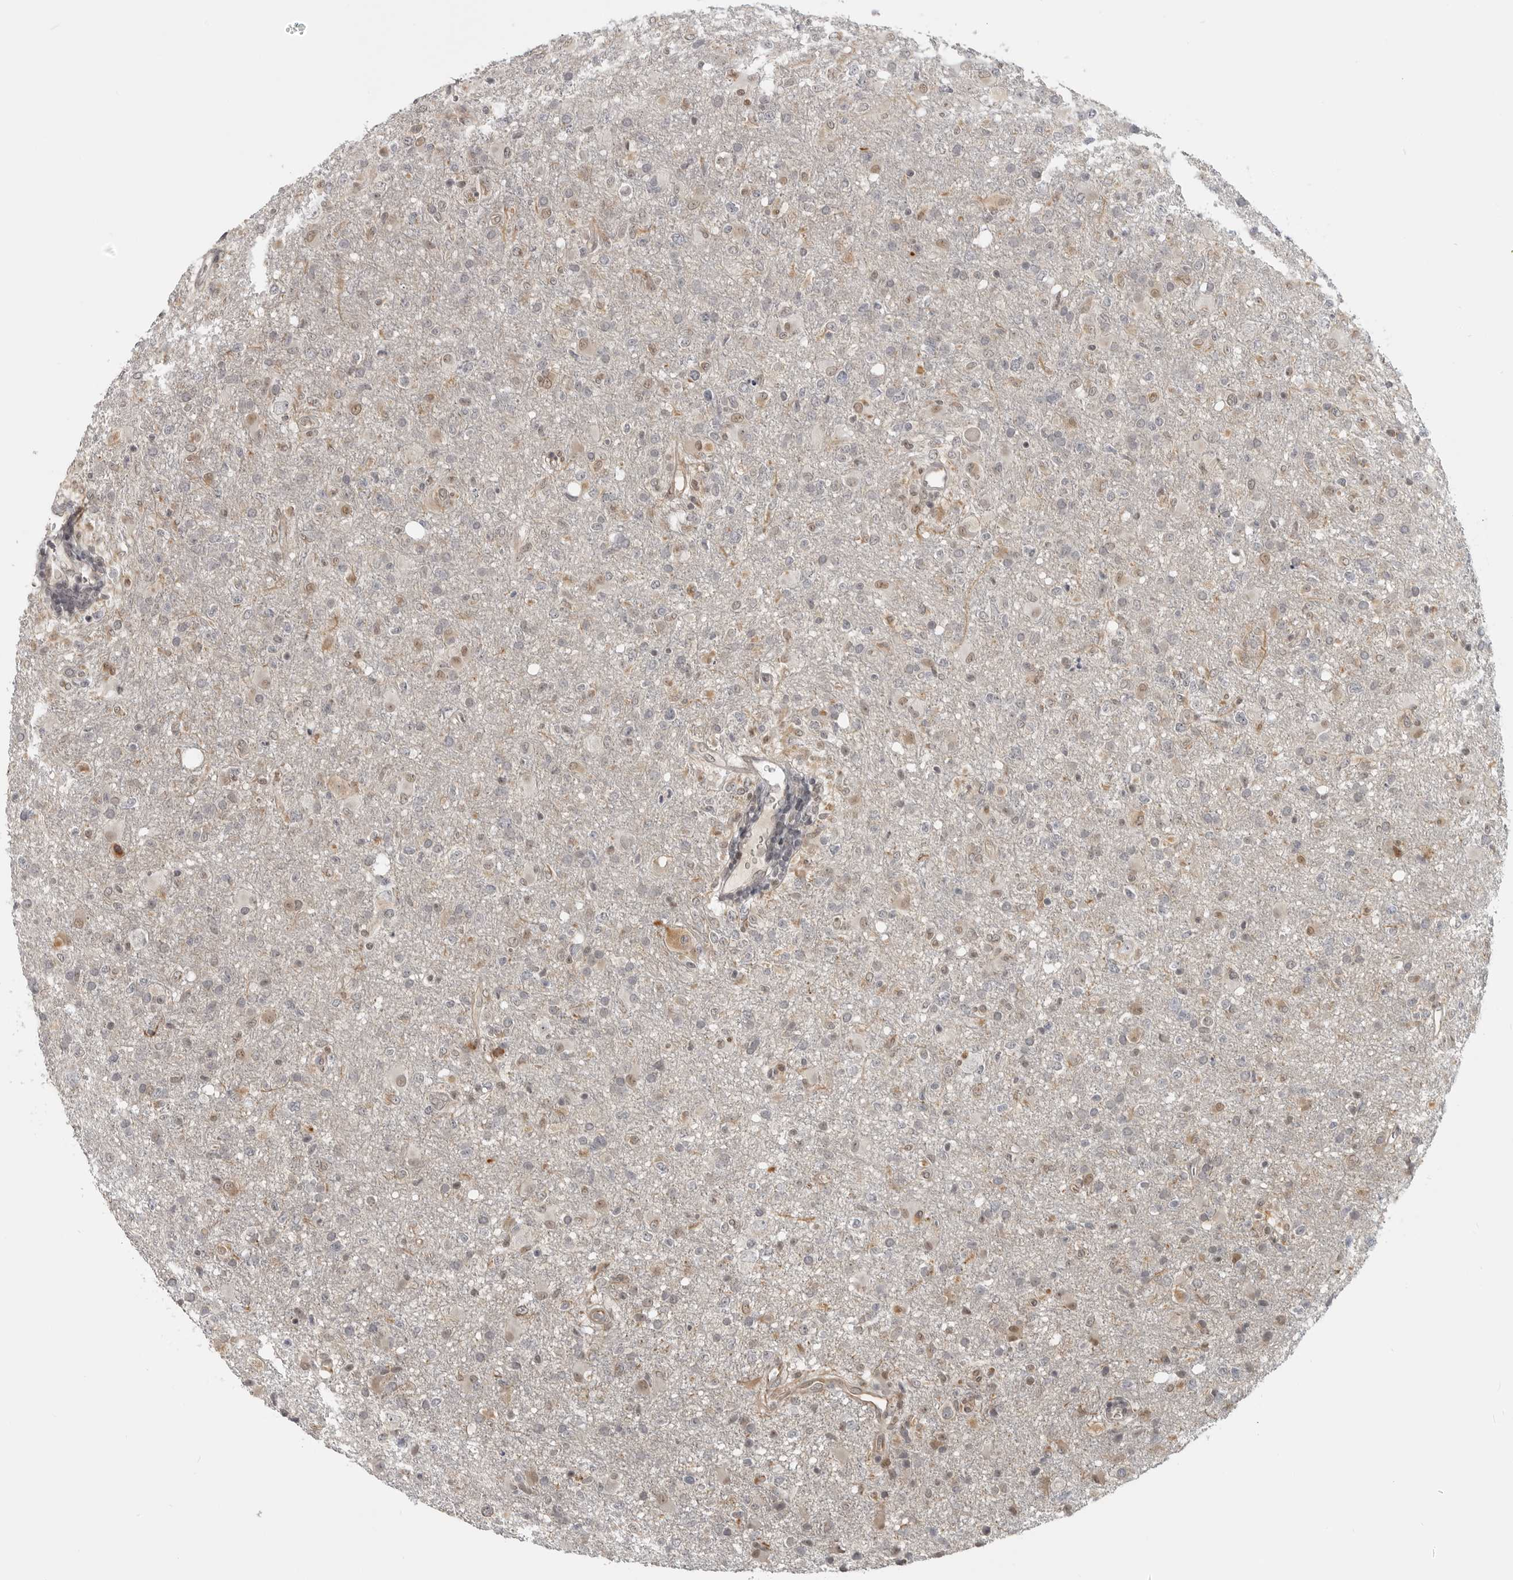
{"staining": {"intensity": "weak", "quantity": "25%-75%", "location": "cytoplasmic/membranous,nuclear"}, "tissue": "glioma", "cell_type": "Tumor cells", "image_type": "cancer", "snomed": [{"axis": "morphology", "description": "Glioma, malignant, High grade"}, {"axis": "topography", "description": "Brain"}], "caption": "Human high-grade glioma (malignant) stained with a protein marker exhibits weak staining in tumor cells.", "gene": "CEP295NL", "patient": {"sex": "female", "age": 57}}